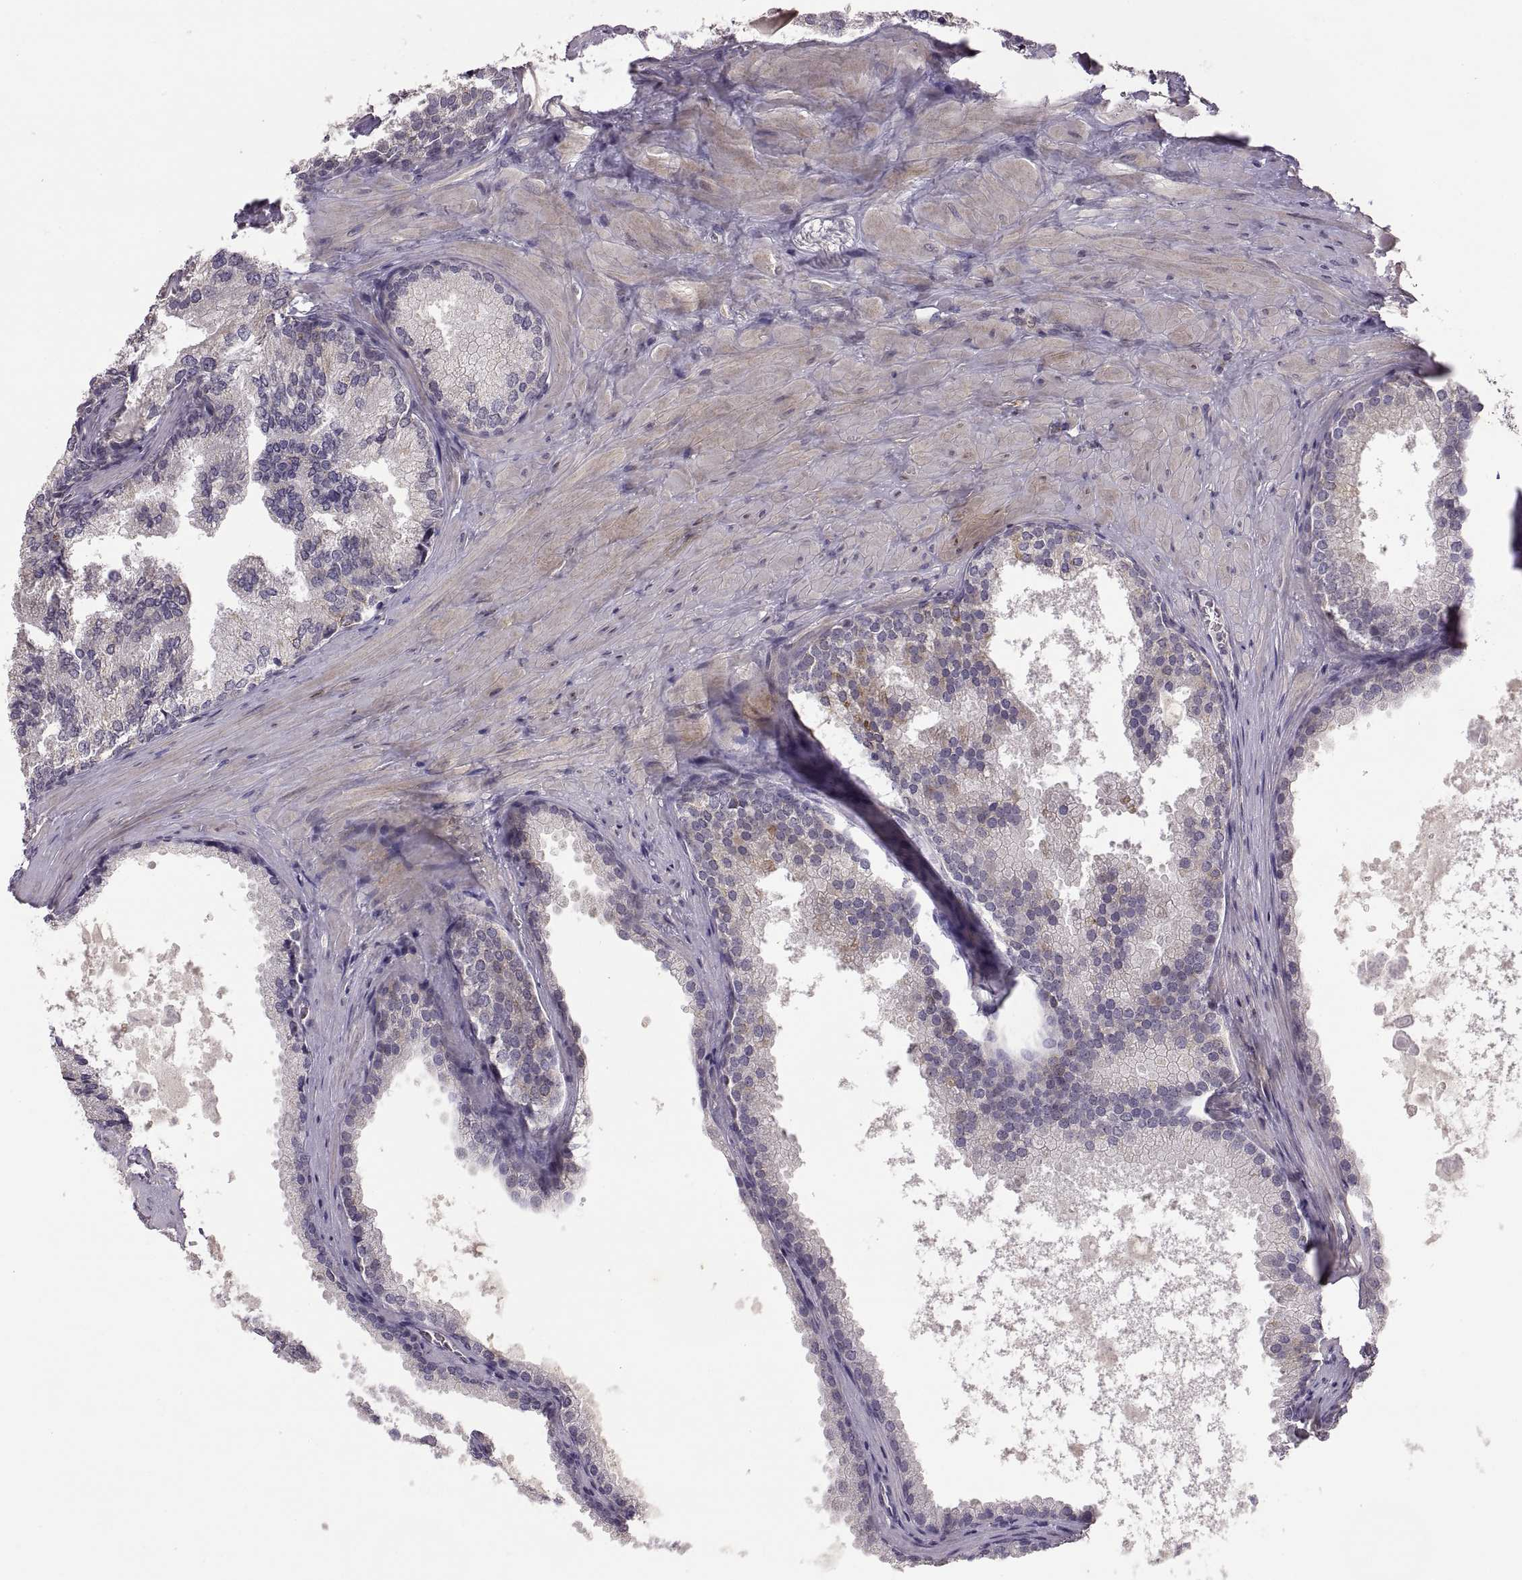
{"staining": {"intensity": "negative", "quantity": "none", "location": "none"}, "tissue": "prostate cancer", "cell_type": "Tumor cells", "image_type": "cancer", "snomed": [{"axis": "morphology", "description": "Adenocarcinoma, Low grade"}, {"axis": "topography", "description": "Prostate"}], "caption": "This is an immunohistochemistry (IHC) histopathology image of prostate cancer. There is no staining in tumor cells.", "gene": "HMGCR", "patient": {"sex": "male", "age": 56}}